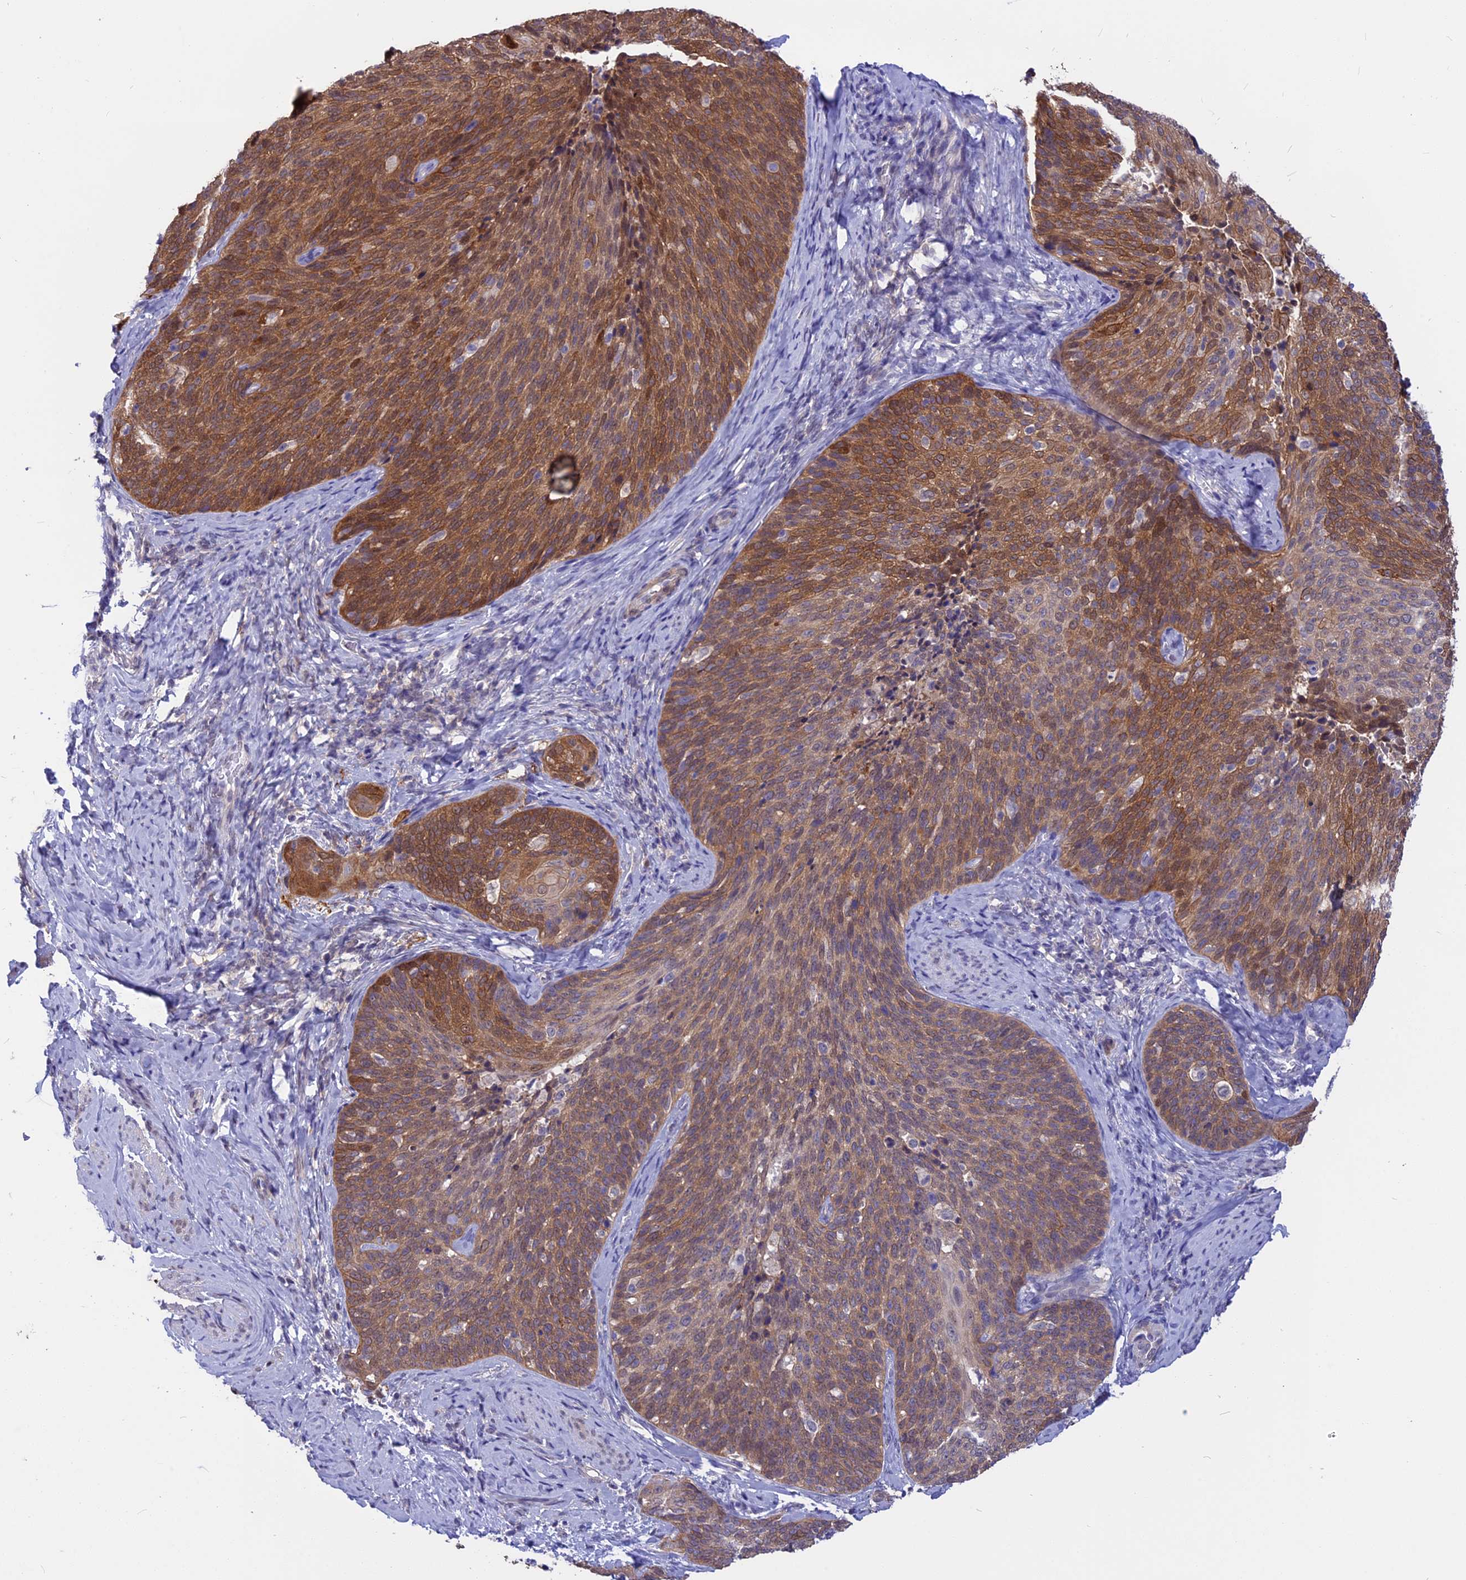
{"staining": {"intensity": "strong", "quantity": "25%-75%", "location": "cytoplasmic/membranous"}, "tissue": "cervical cancer", "cell_type": "Tumor cells", "image_type": "cancer", "snomed": [{"axis": "morphology", "description": "Squamous cell carcinoma, NOS"}, {"axis": "topography", "description": "Cervix"}], "caption": "DAB (3,3'-diaminobenzidine) immunohistochemical staining of human cervical cancer (squamous cell carcinoma) reveals strong cytoplasmic/membranous protein expression in approximately 25%-75% of tumor cells.", "gene": "STUB1", "patient": {"sex": "female", "age": 50}}